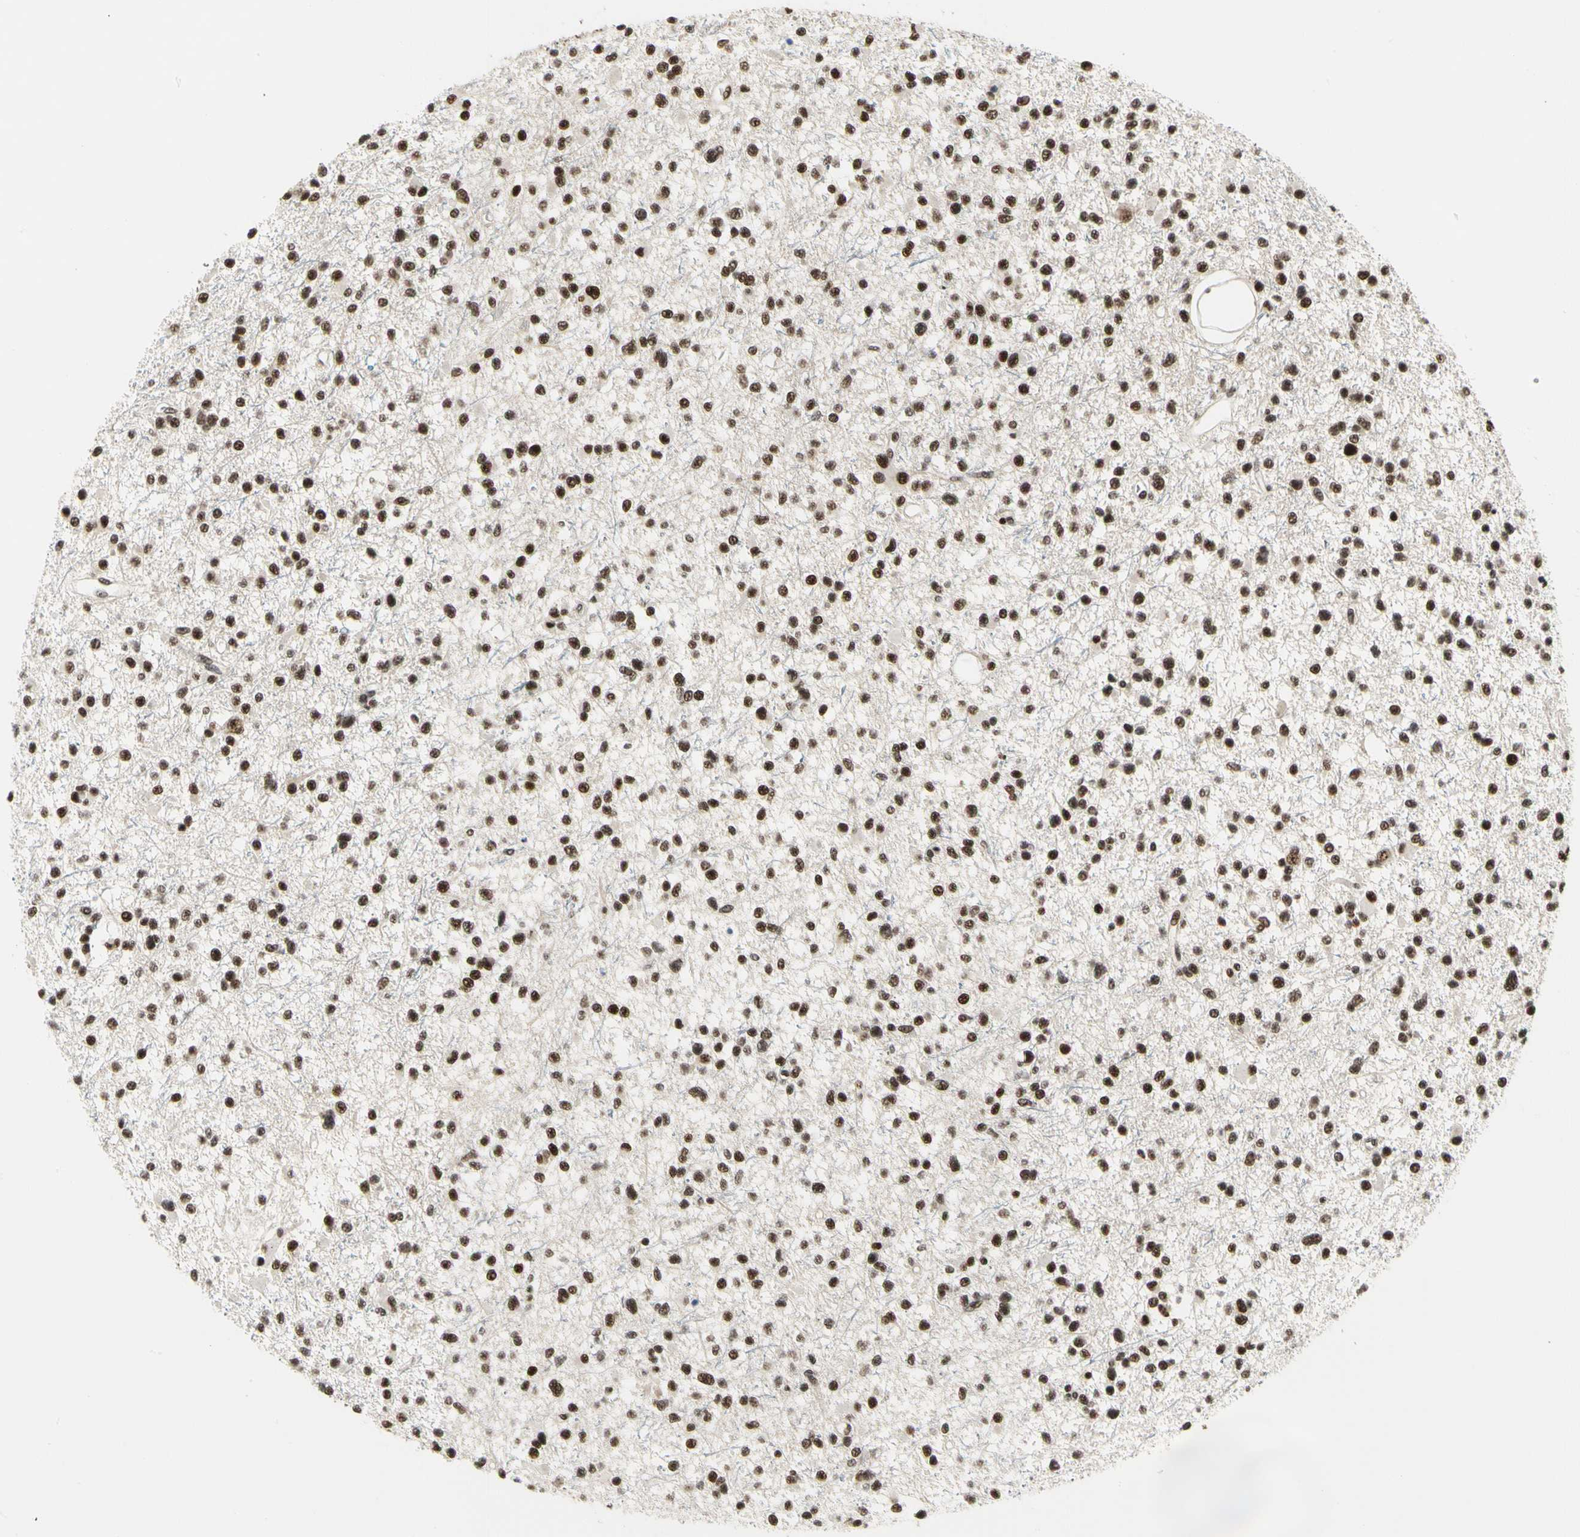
{"staining": {"intensity": "strong", "quantity": ">75%", "location": "nuclear"}, "tissue": "glioma", "cell_type": "Tumor cells", "image_type": "cancer", "snomed": [{"axis": "morphology", "description": "Glioma, malignant, Low grade"}, {"axis": "topography", "description": "Brain"}], "caption": "Malignant glioma (low-grade) was stained to show a protein in brown. There is high levels of strong nuclear staining in about >75% of tumor cells.", "gene": "SRSF11", "patient": {"sex": "female", "age": 22}}